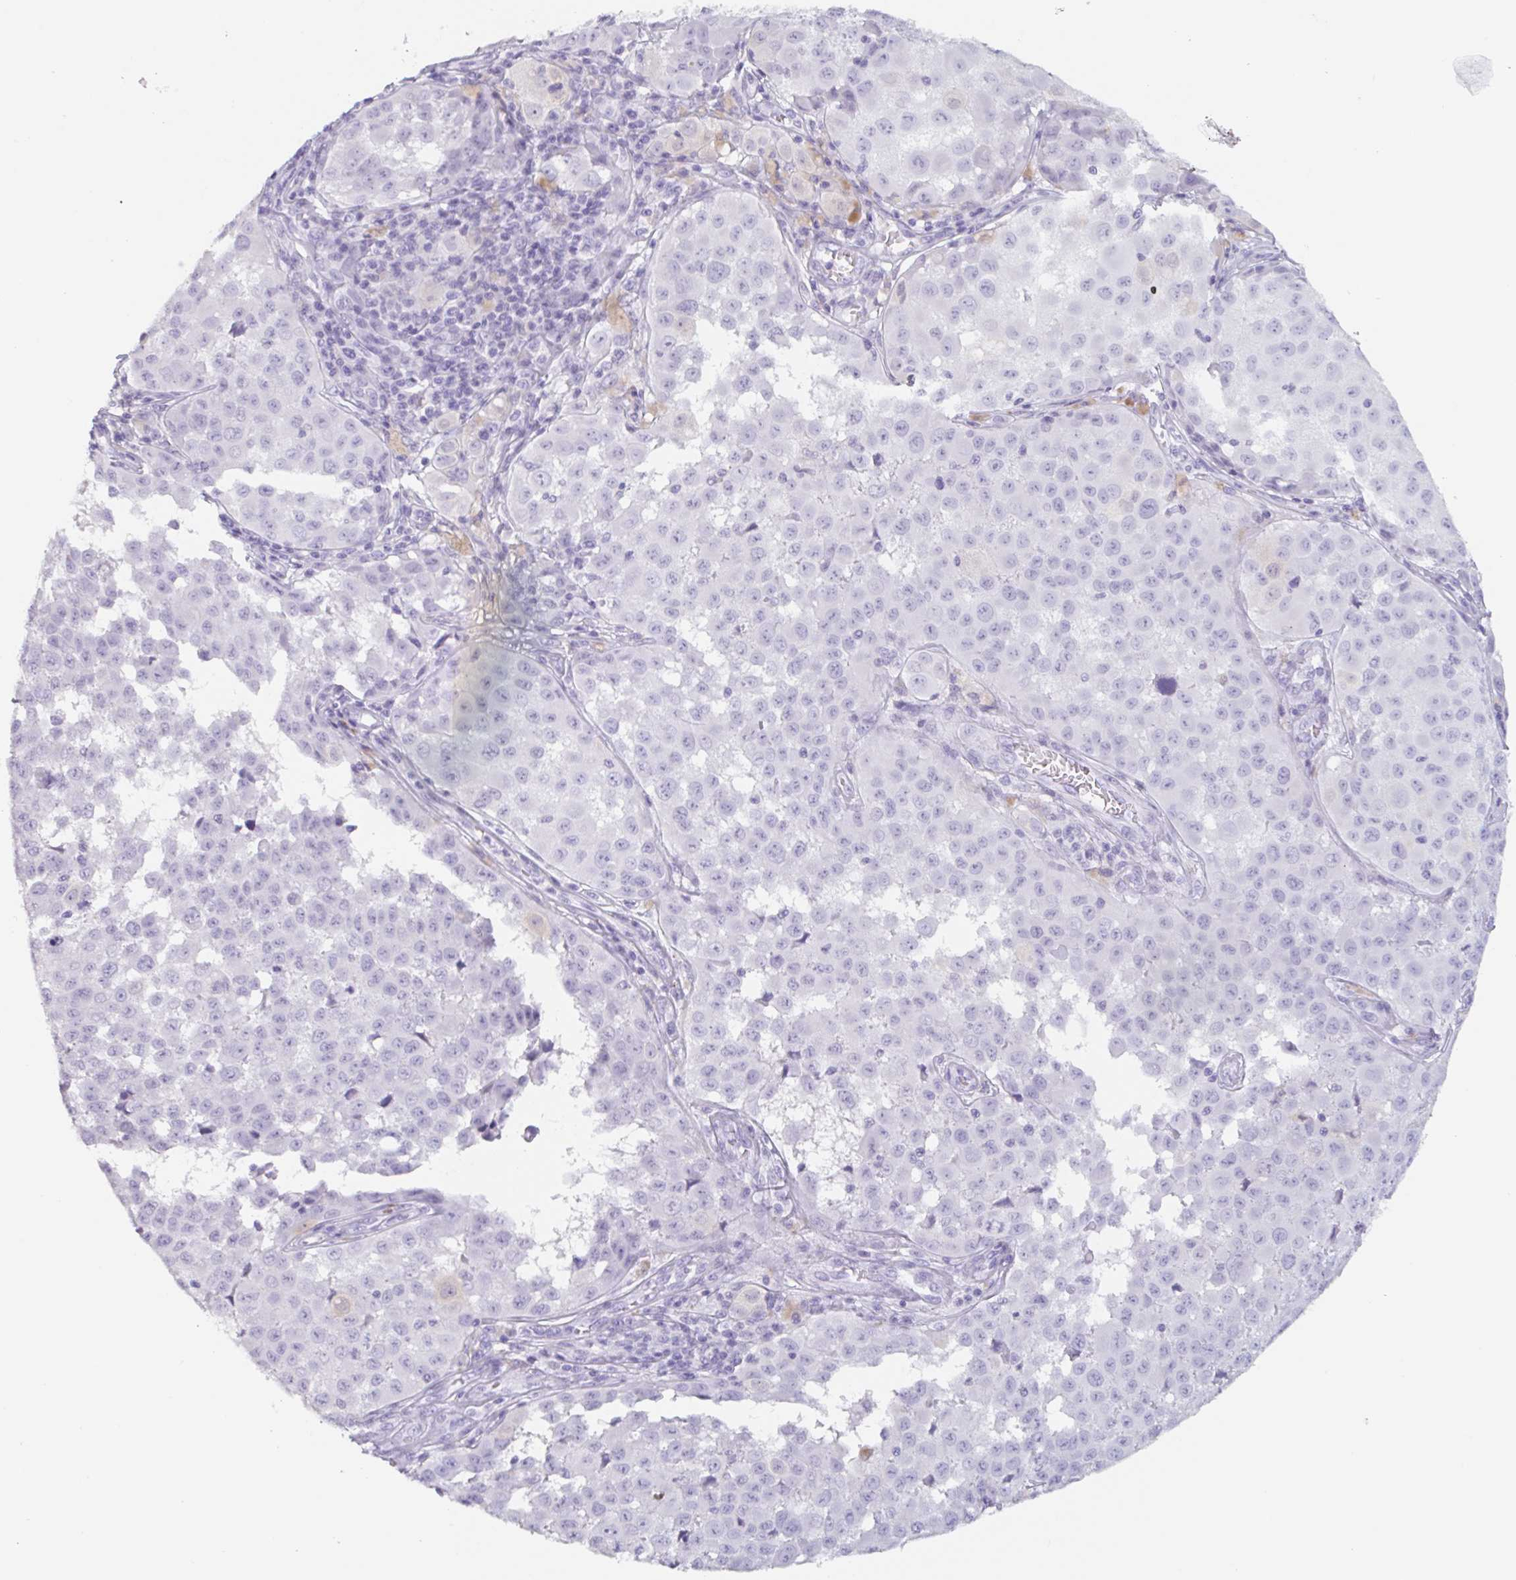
{"staining": {"intensity": "negative", "quantity": "none", "location": "none"}, "tissue": "melanoma", "cell_type": "Tumor cells", "image_type": "cancer", "snomed": [{"axis": "morphology", "description": "Malignant melanoma, NOS"}, {"axis": "topography", "description": "Skin"}], "caption": "An immunohistochemistry (IHC) micrograph of malignant melanoma is shown. There is no staining in tumor cells of malignant melanoma.", "gene": "EMC4", "patient": {"sex": "male", "age": 64}}